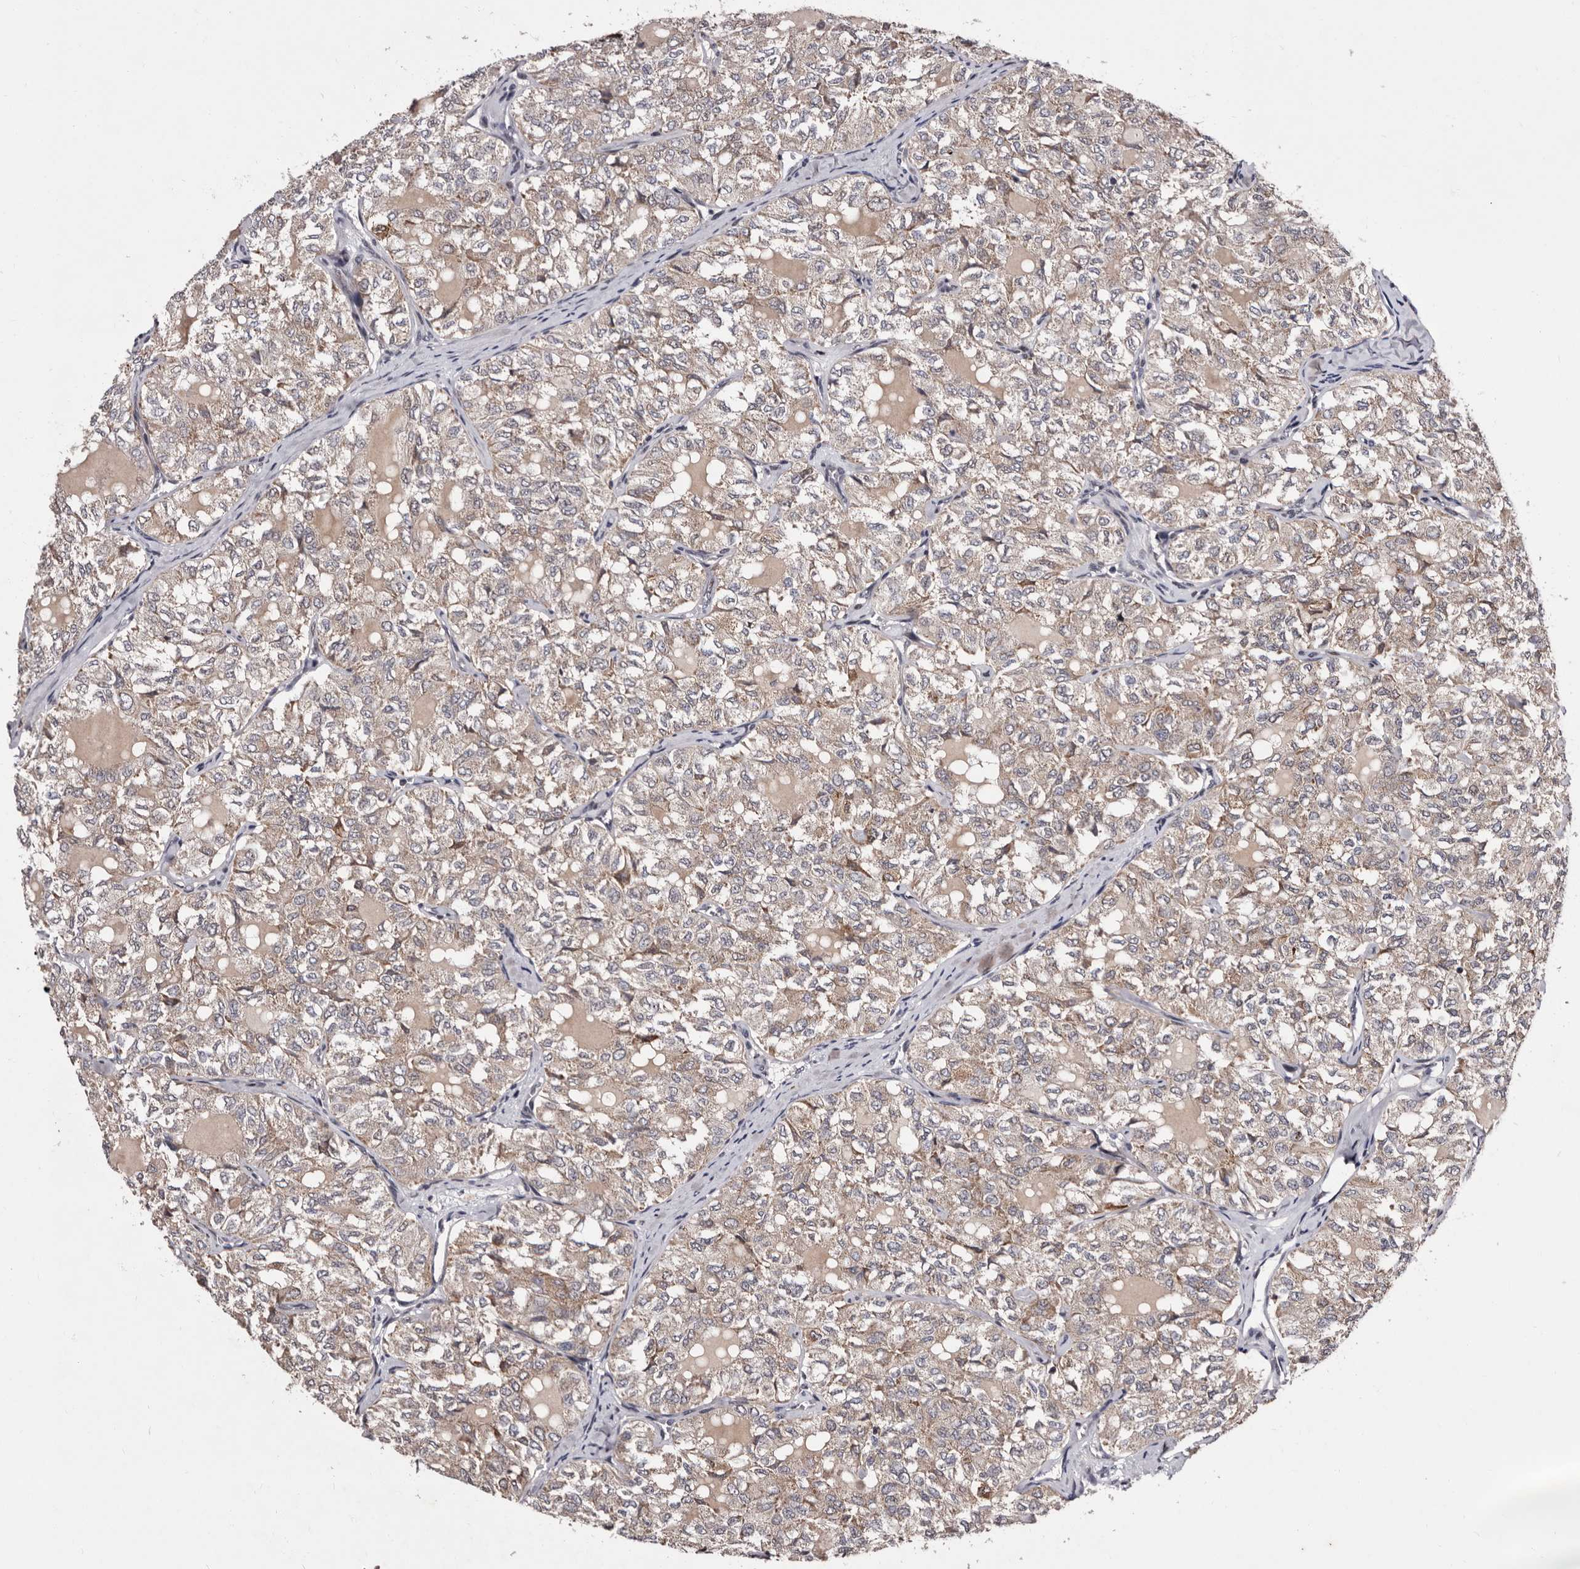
{"staining": {"intensity": "weak", "quantity": "25%-75%", "location": "cytoplasmic/membranous"}, "tissue": "thyroid cancer", "cell_type": "Tumor cells", "image_type": "cancer", "snomed": [{"axis": "morphology", "description": "Follicular adenoma carcinoma, NOS"}, {"axis": "topography", "description": "Thyroid gland"}], "caption": "IHC (DAB (3,3'-diaminobenzidine)) staining of human thyroid cancer displays weak cytoplasmic/membranous protein positivity in approximately 25%-75% of tumor cells.", "gene": "TNKS", "patient": {"sex": "male", "age": 75}}